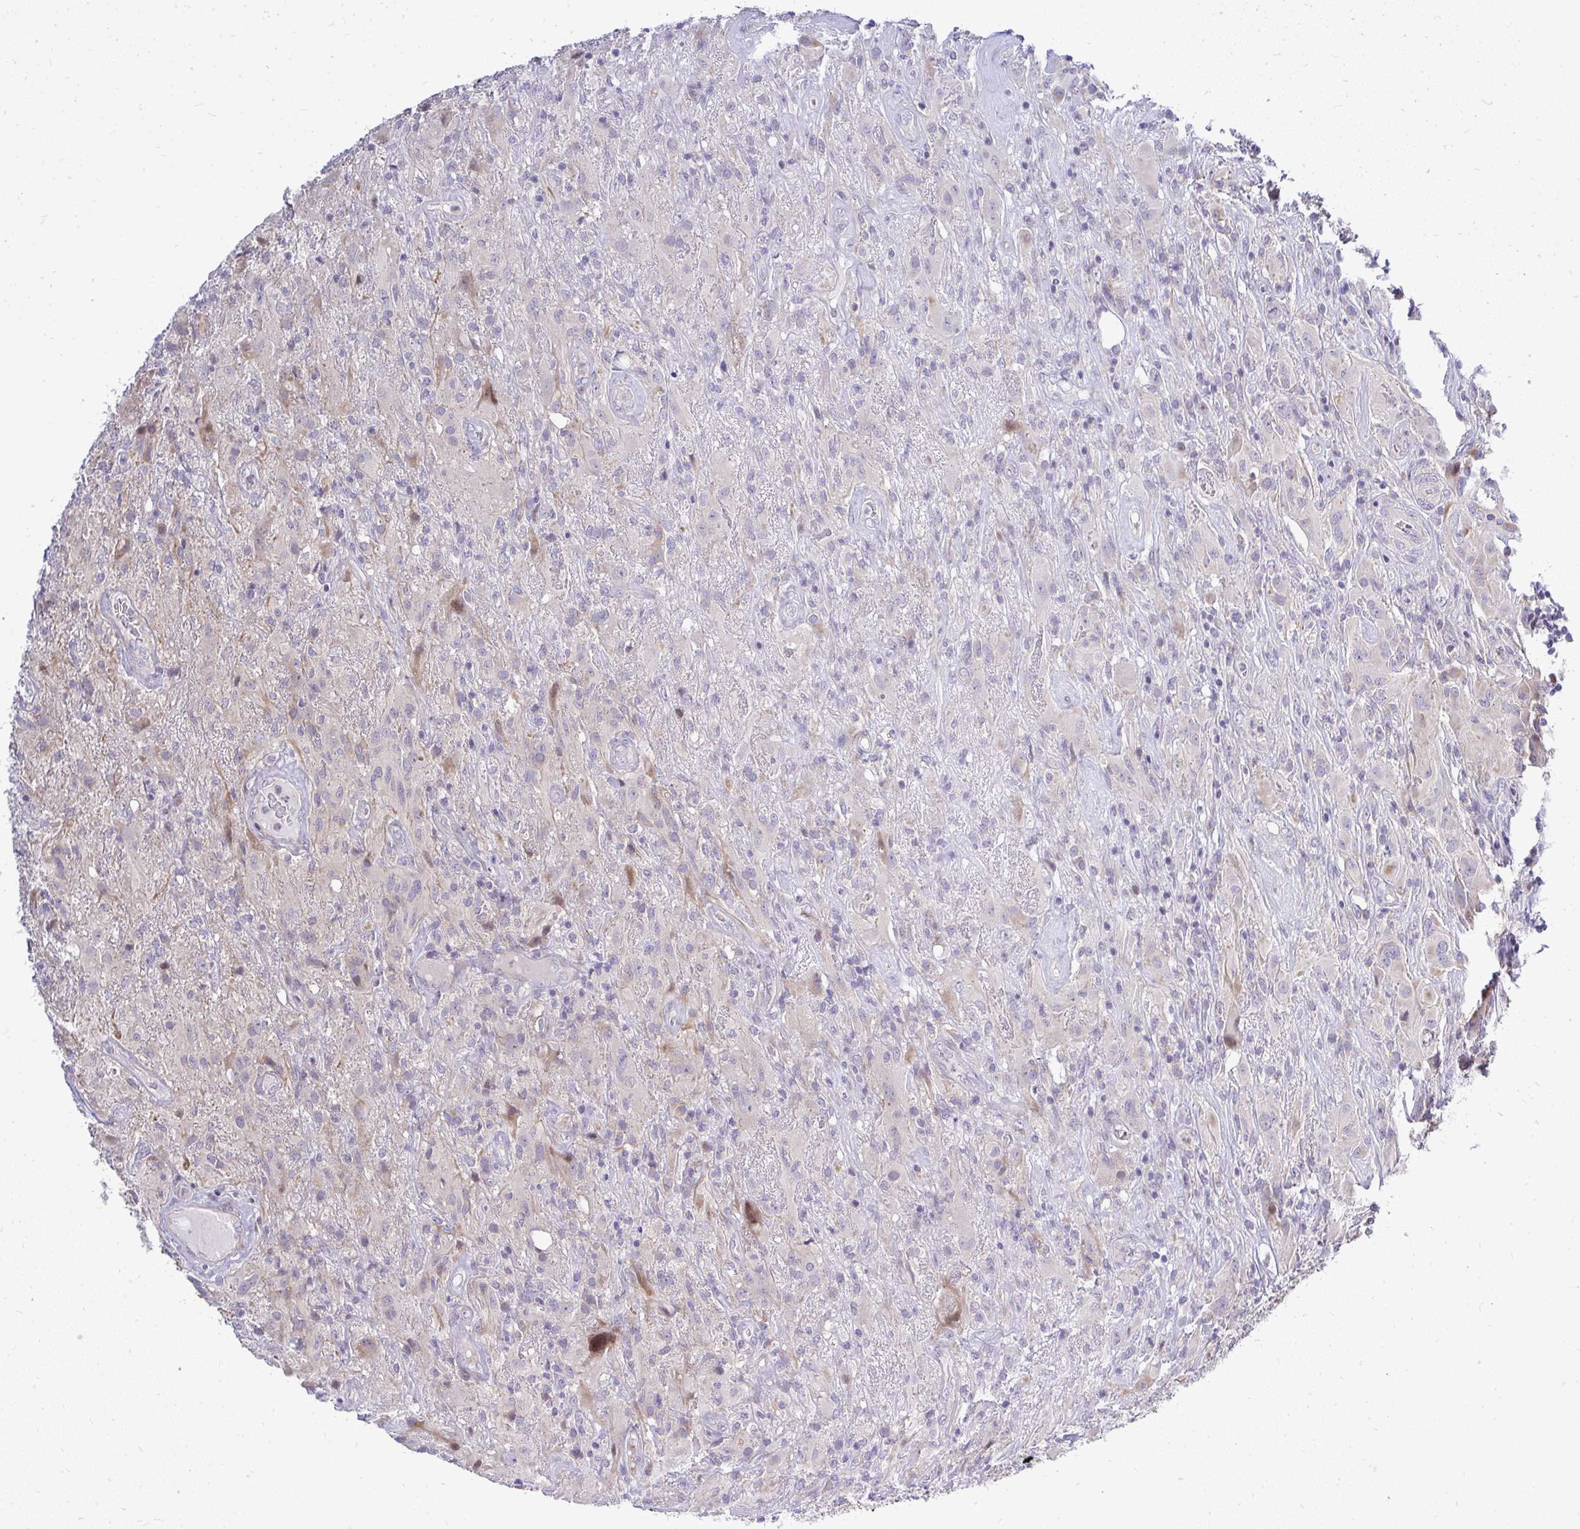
{"staining": {"intensity": "negative", "quantity": "none", "location": "none"}, "tissue": "glioma", "cell_type": "Tumor cells", "image_type": "cancer", "snomed": [{"axis": "morphology", "description": "Glioma, malignant, High grade"}, {"axis": "topography", "description": "Brain"}], "caption": "The photomicrograph shows no significant staining in tumor cells of malignant high-grade glioma.", "gene": "OR8D1", "patient": {"sex": "male", "age": 46}}